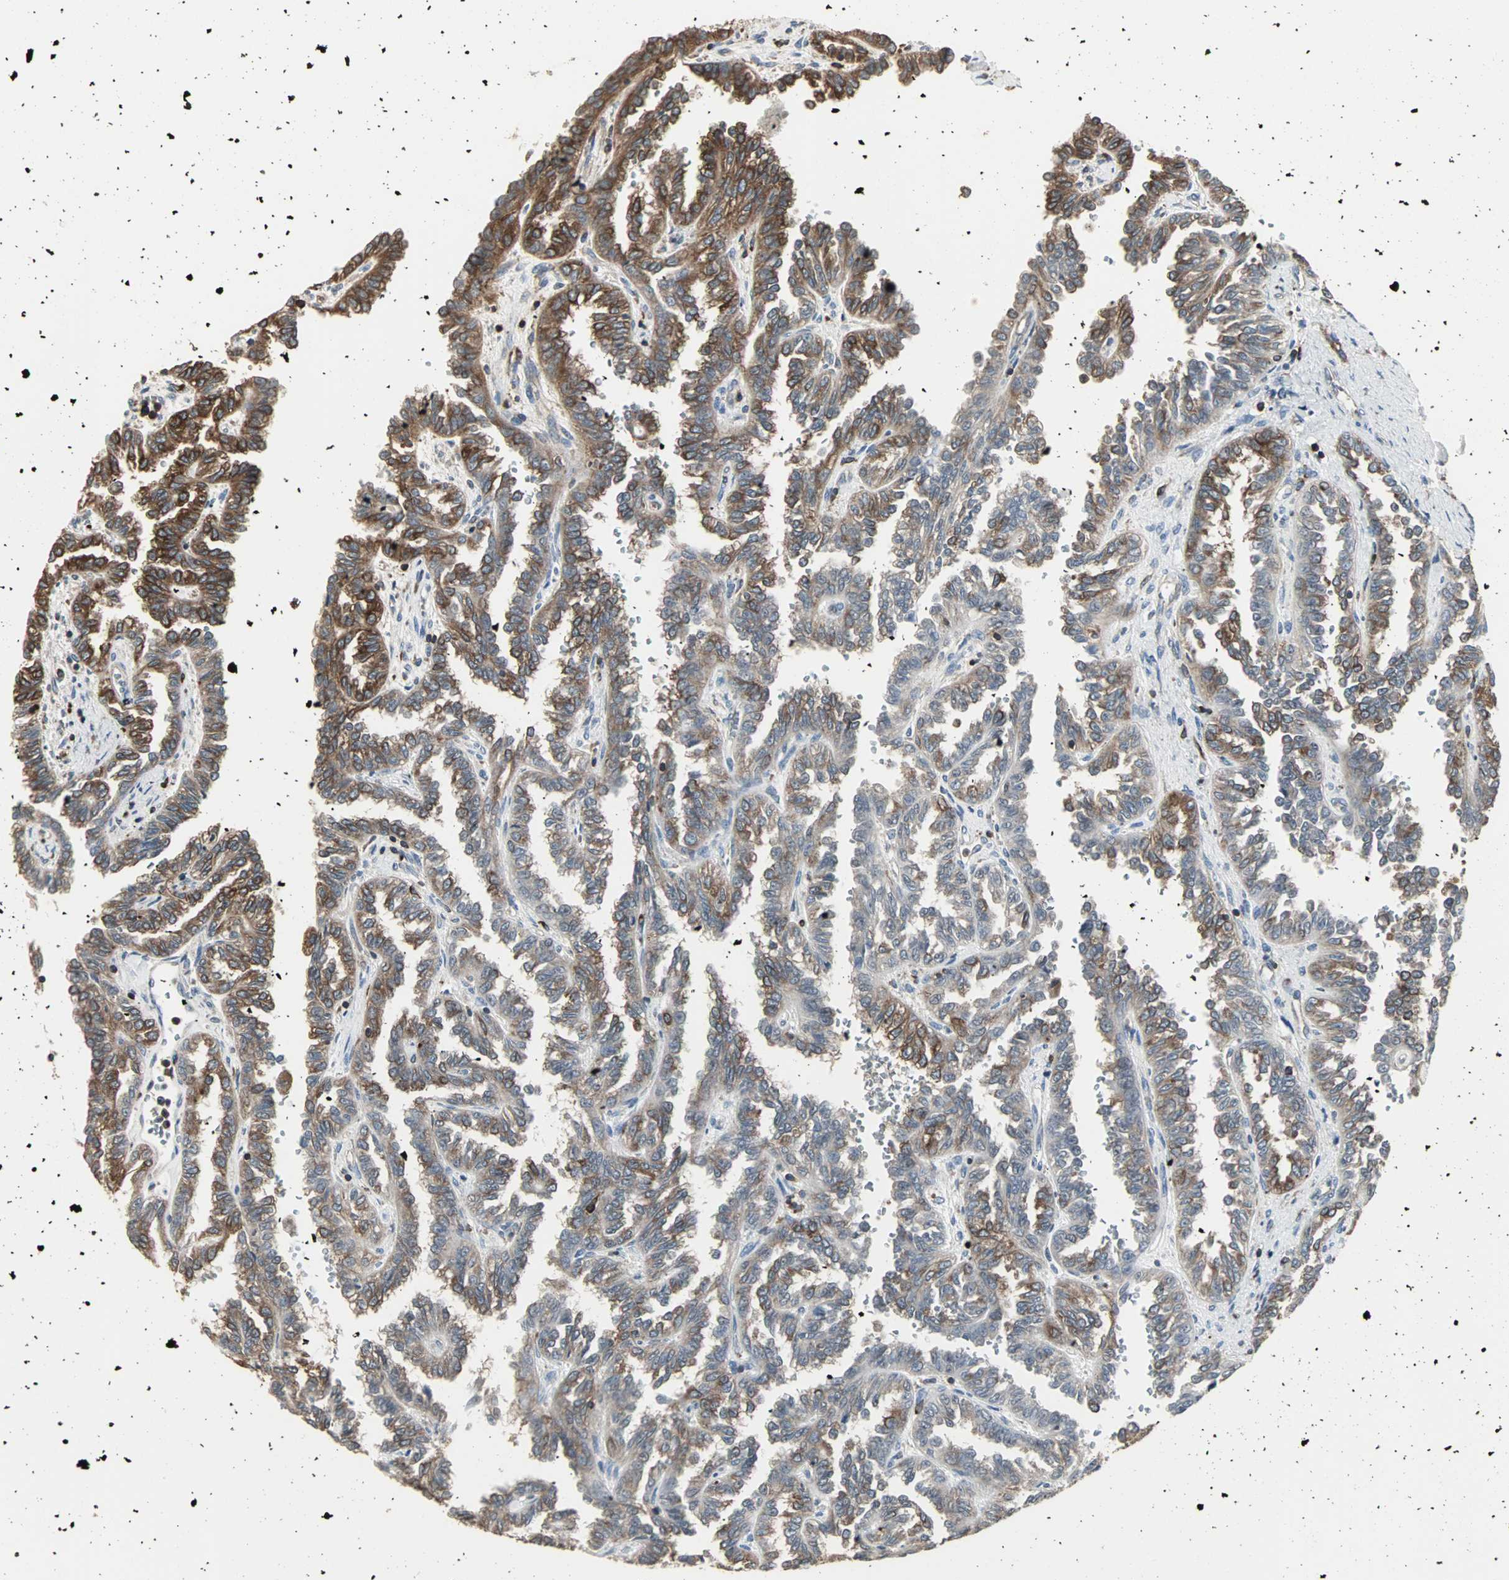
{"staining": {"intensity": "strong", "quantity": ">75%", "location": "cytoplasmic/membranous"}, "tissue": "renal cancer", "cell_type": "Tumor cells", "image_type": "cancer", "snomed": [{"axis": "morphology", "description": "Inflammation, NOS"}, {"axis": "morphology", "description": "Adenocarcinoma, NOS"}, {"axis": "topography", "description": "Kidney"}], "caption": "Protein expression analysis of human adenocarcinoma (renal) reveals strong cytoplasmic/membranous staining in approximately >75% of tumor cells.", "gene": "LRRFIP1", "patient": {"sex": "male", "age": 68}}